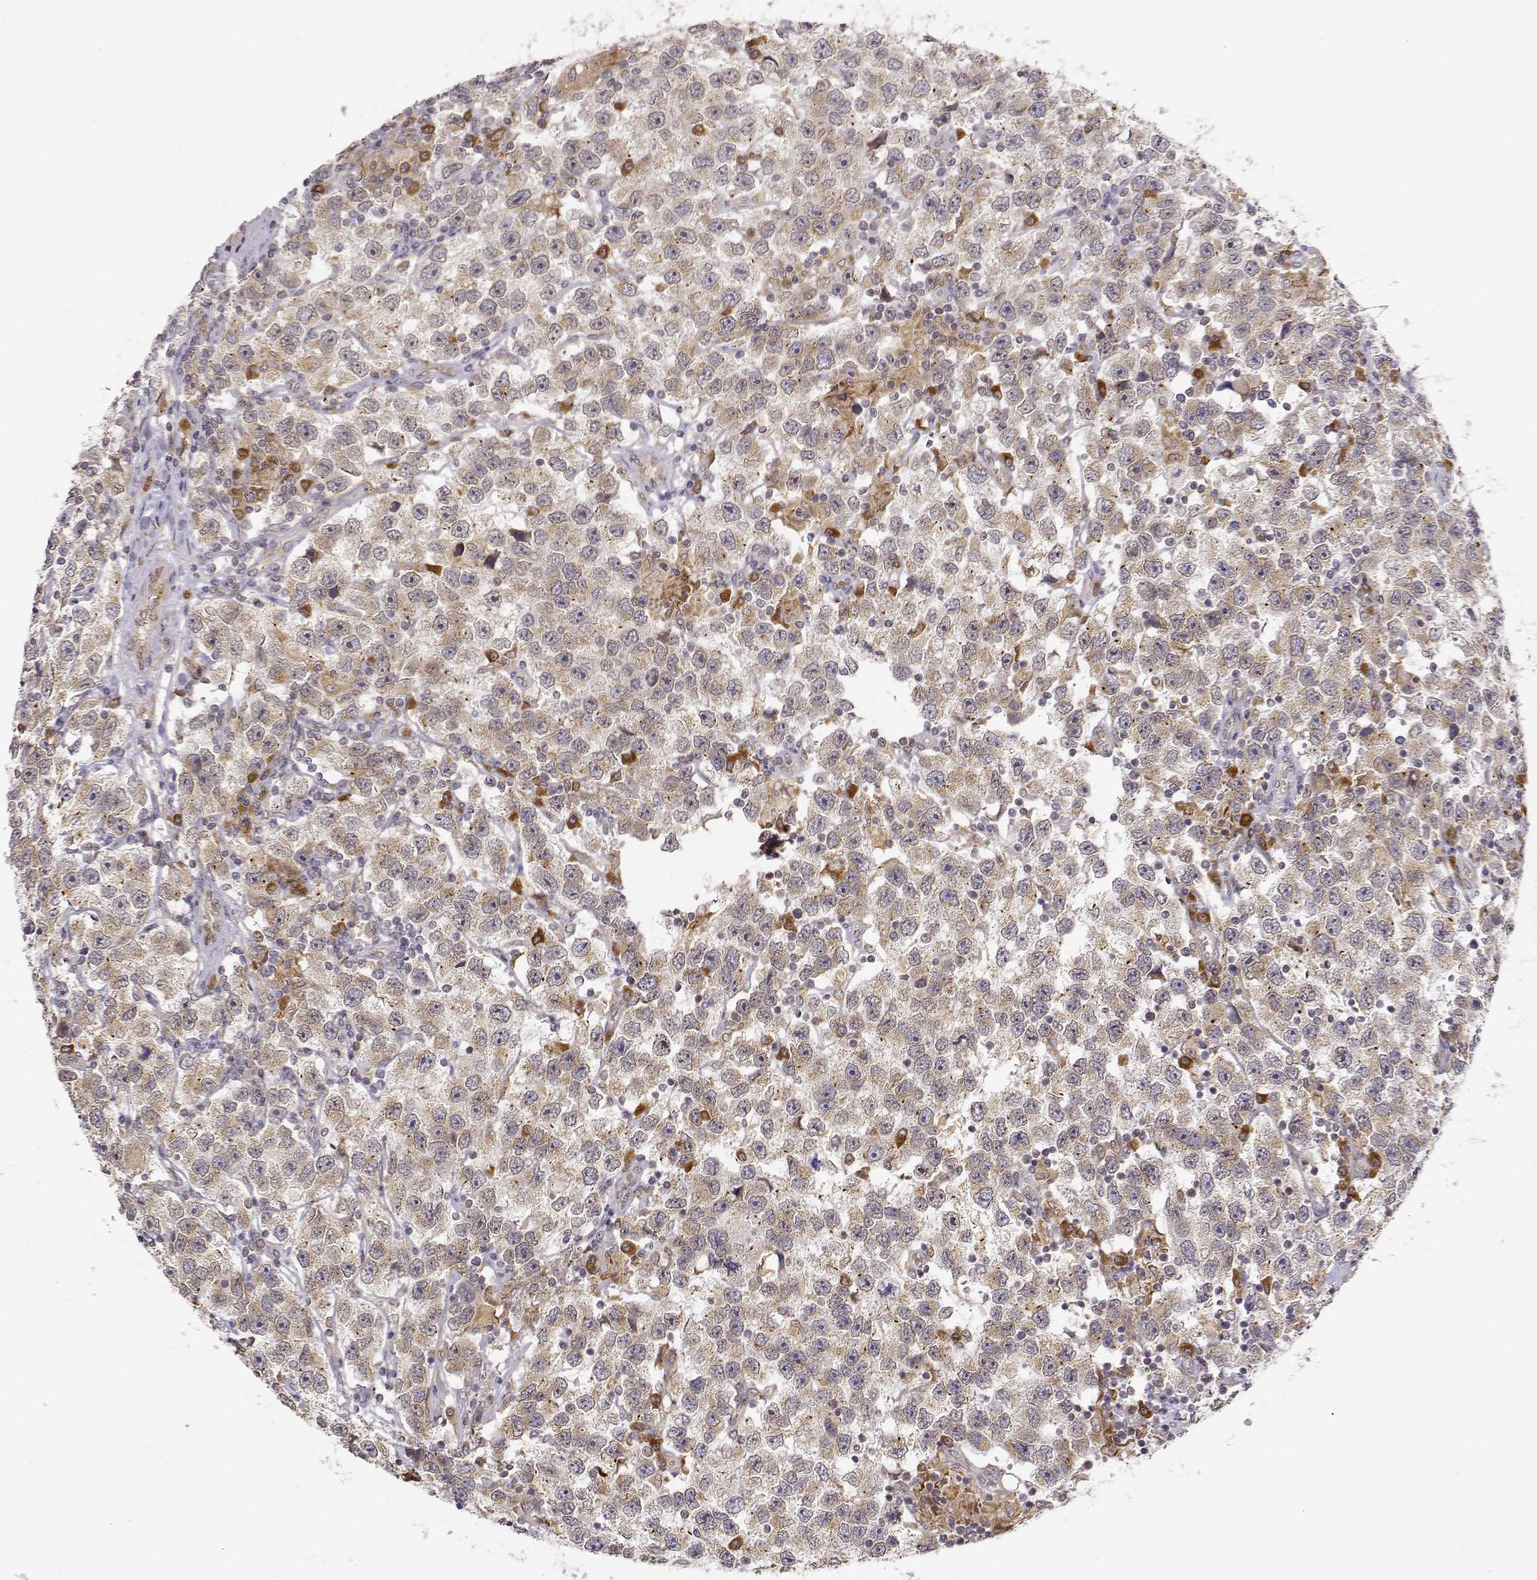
{"staining": {"intensity": "weak", "quantity": "25%-75%", "location": "cytoplasmic/membranous"}, "tissue": "testis cancer", "cell_type": "Tumor cells", "image_type": "cancer", "snomed": [{"axis": "morphology", "description": "Seminoma, NOS"}, {"axis": "topography", "description": "Testis"}], "caption": "Testis cancer (seminoma) stained with a protein marker shows weak staining in tumor cells.", "gene": "ERGIC2", "patient": {"sex": "male", "age": 26}}